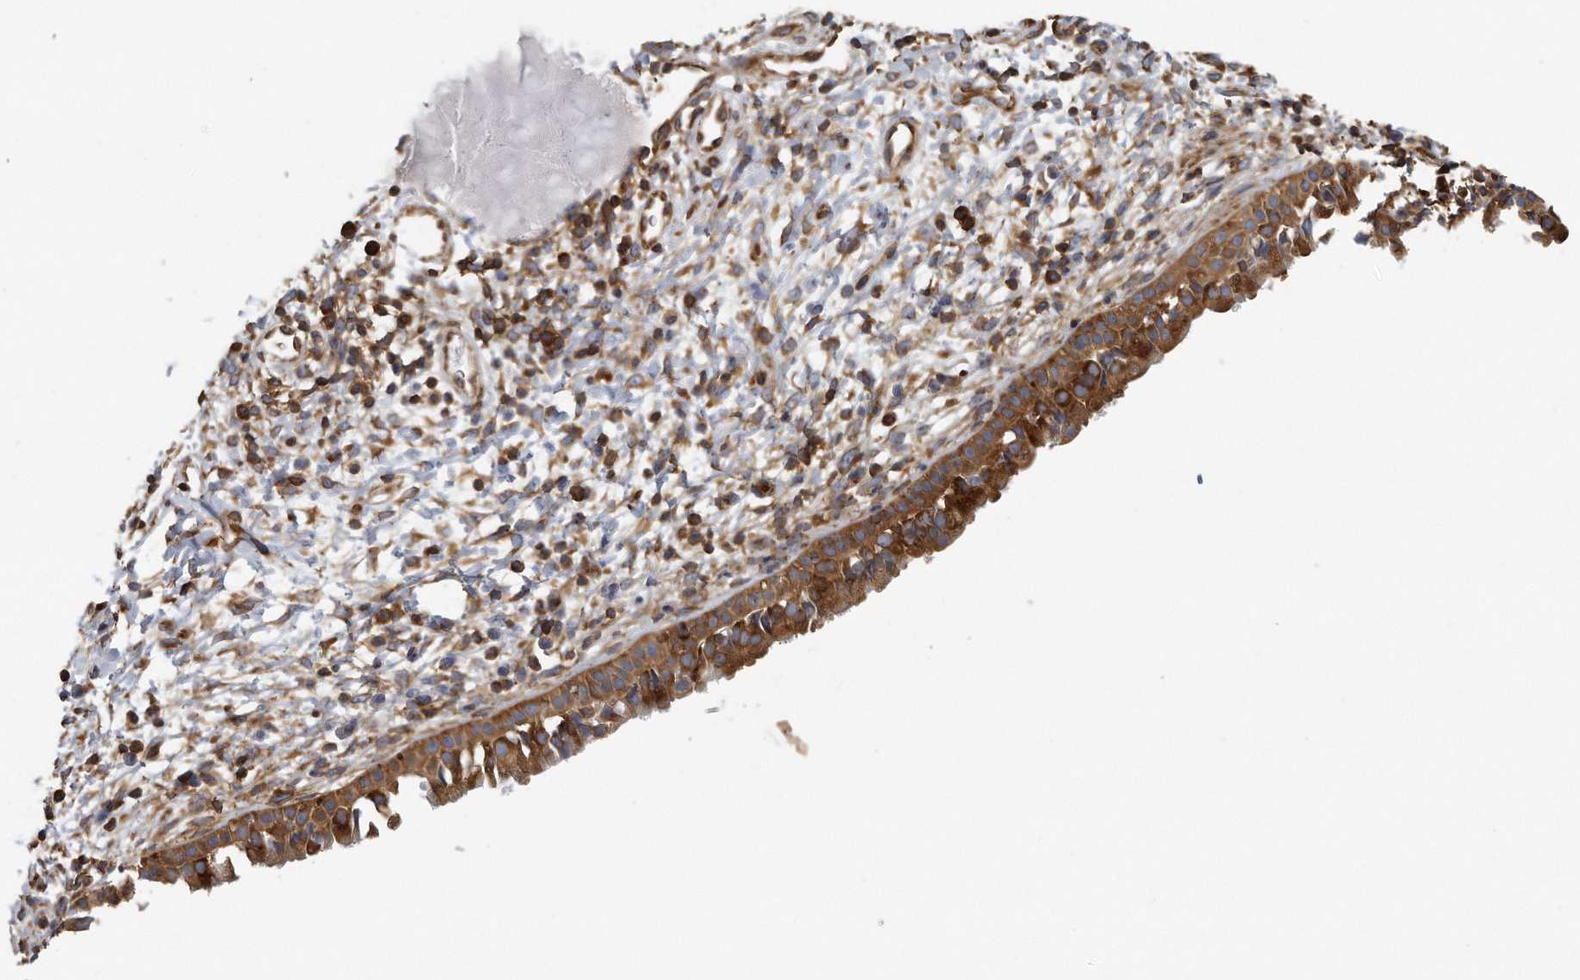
{"staining": {"intensity": "strong", "quantity": ">75%", "location": "cytoplasmic/membranous"}, "tissue": "nasopharynx", "cell_type": "Respiratory epithelial cells", "image_type": "normal", "snomed": [{"axis": "morphology", "description": "Normal tissue, NOS"}, {"axis": "topography", "description": "Nasopharynx"}], "caption": "The immunohistochemical stain shows strong cytoplasmic/membranous staining in respiratory epithelial cells of normal nasopharynx. The staining was performed using DAB, with brown indicating positive protein expression. Nuclei are stained blue with hematoxylin.", "gene": "EIF3I", "patient": {"sex": "male", "age": 22}}